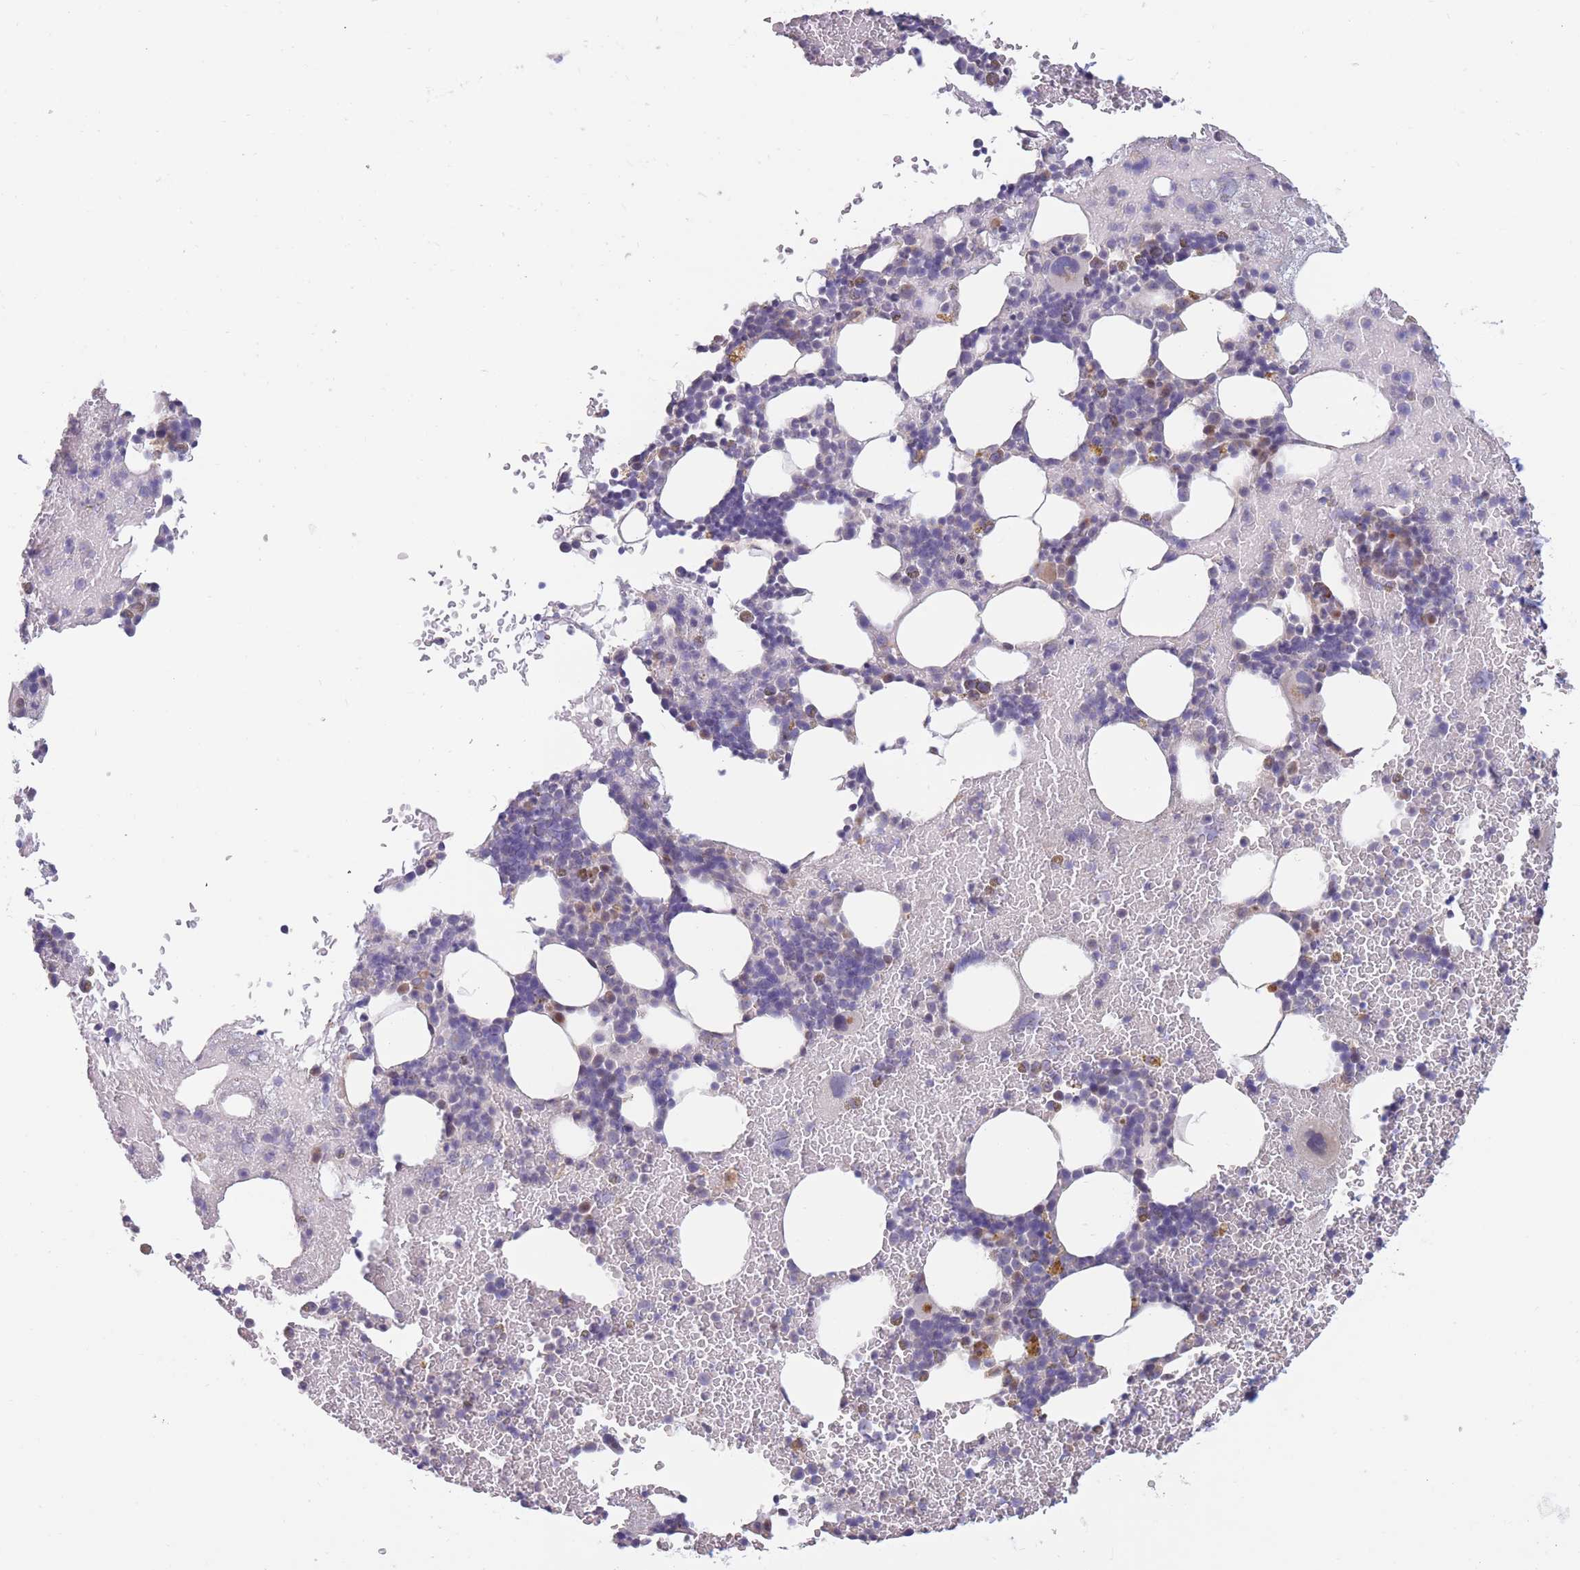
{"staining": {"intensity": "moderate", "quantity": "<25%", "location": "cytoplasmic/membranous"}, "tissue": "bone marrow", "cell_type": "Hematopoietic cells", "image_type": "normal", "snomed": [{"axis": "morphology", "description": "Normal tissue, NOS"}, {"axis": "topography", "description": "Bone marrow"}], "caption": "Immunohistochemical staining of unremarkable bone marrow demonstrates <25% levels of moderate cytoplasmic/membranous protein staining in about <25% of hematopoietic cells.", "gene": "CCNQ", "patient": {"sex": "male", "age": 26}}